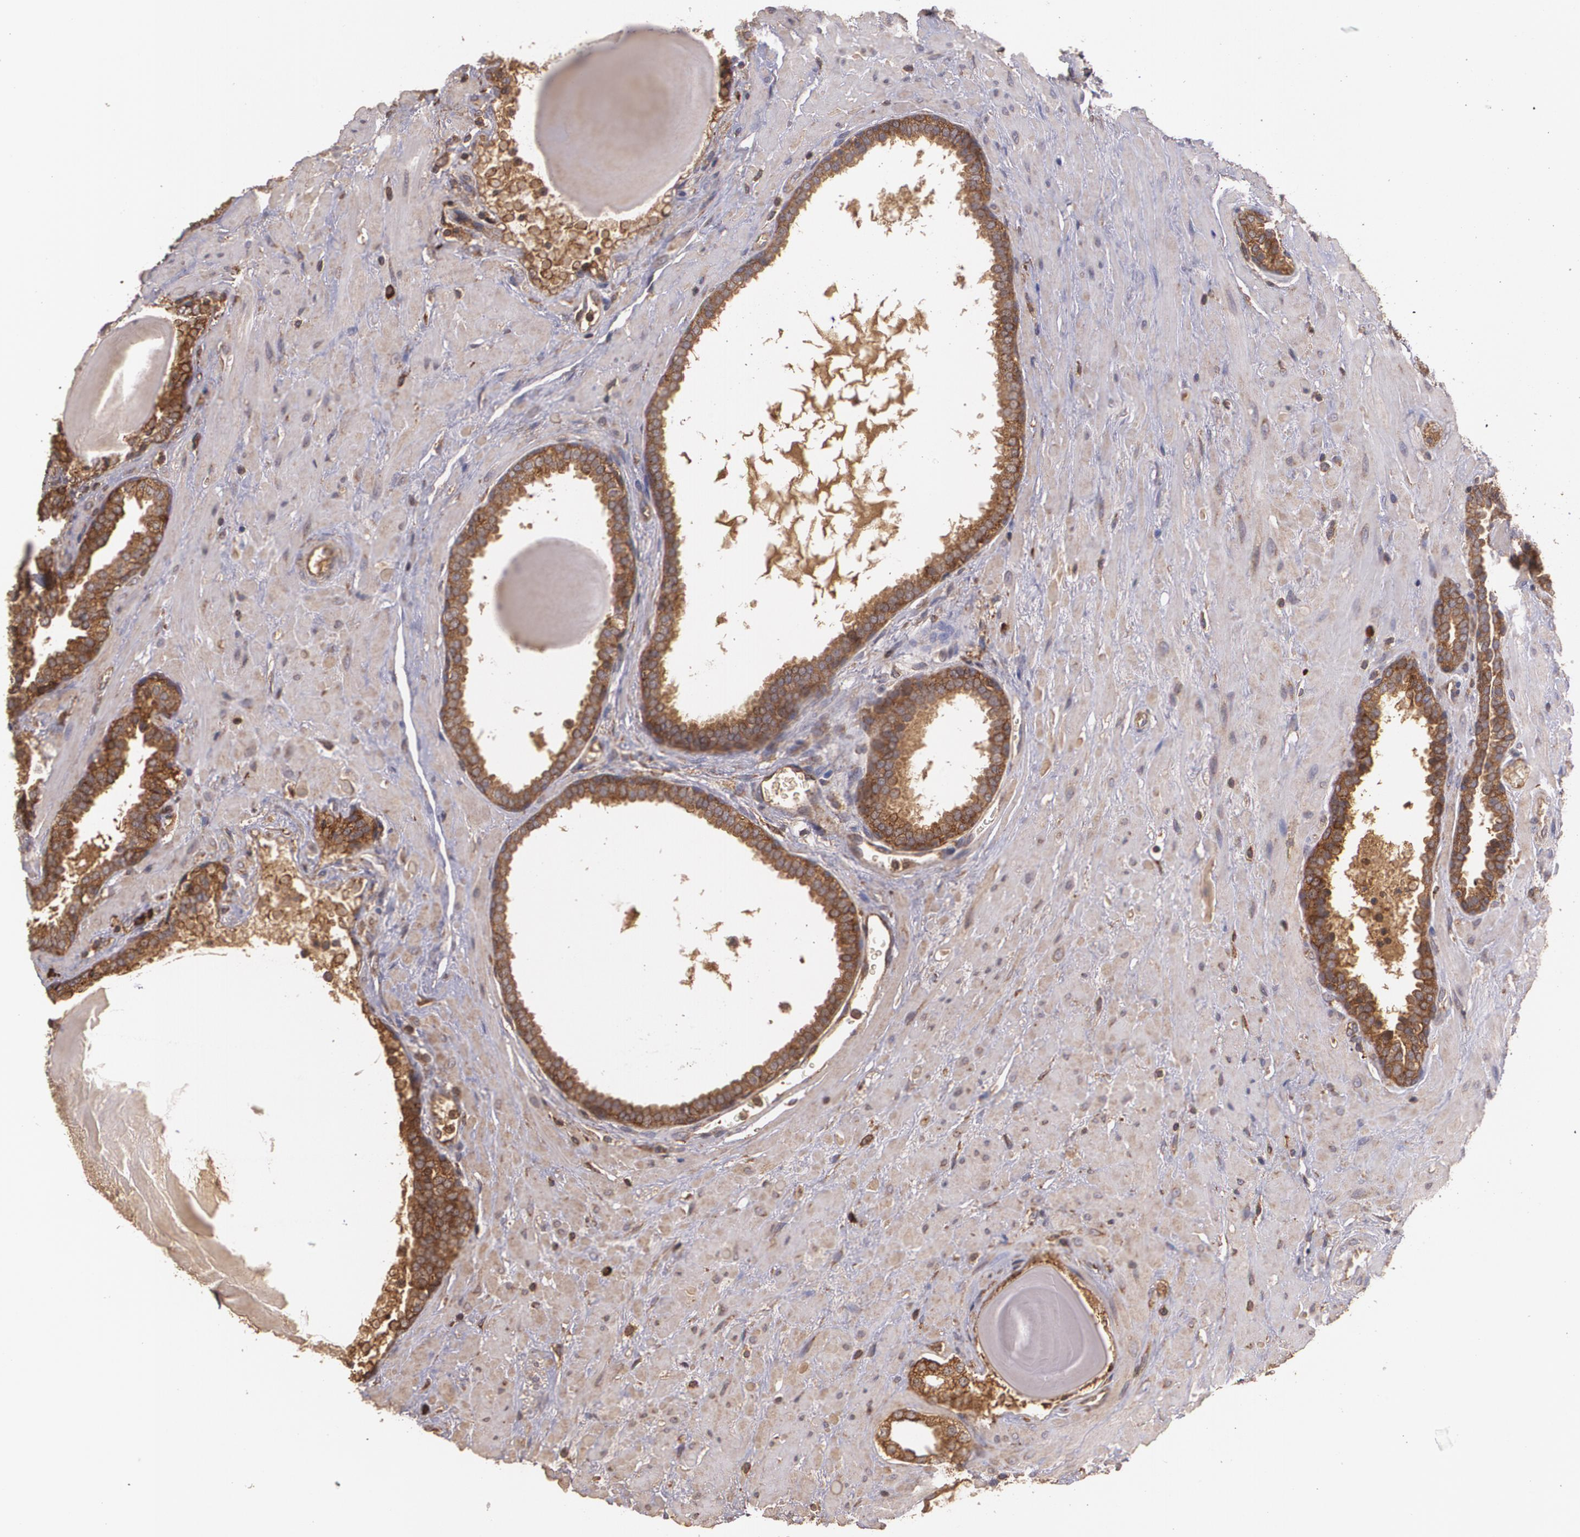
{"staining": {"intensity": "strong", "quantity": ">75%", "location": "cytoplasmic/membranous"}, "tissue": "prostate", "cell_type": "Glandular cells", "image_type": "normal", "snomed": [{"axis": "morphology", "description": "Normal tissue, NOS"}, {"axis": "topography", "description": "Prostate"}], "caption": "Immunohistochemistry image of unremarkable prostate: human prostate stained using IHC exhibits high levels of strong protein expression localized specifically in the cytoplasmic/membranous of glandular cells, appearing as a cytoplasmic/membranous brown color.", "gene": "ECE1", "patient": {"sex": "male", "age": 51}}